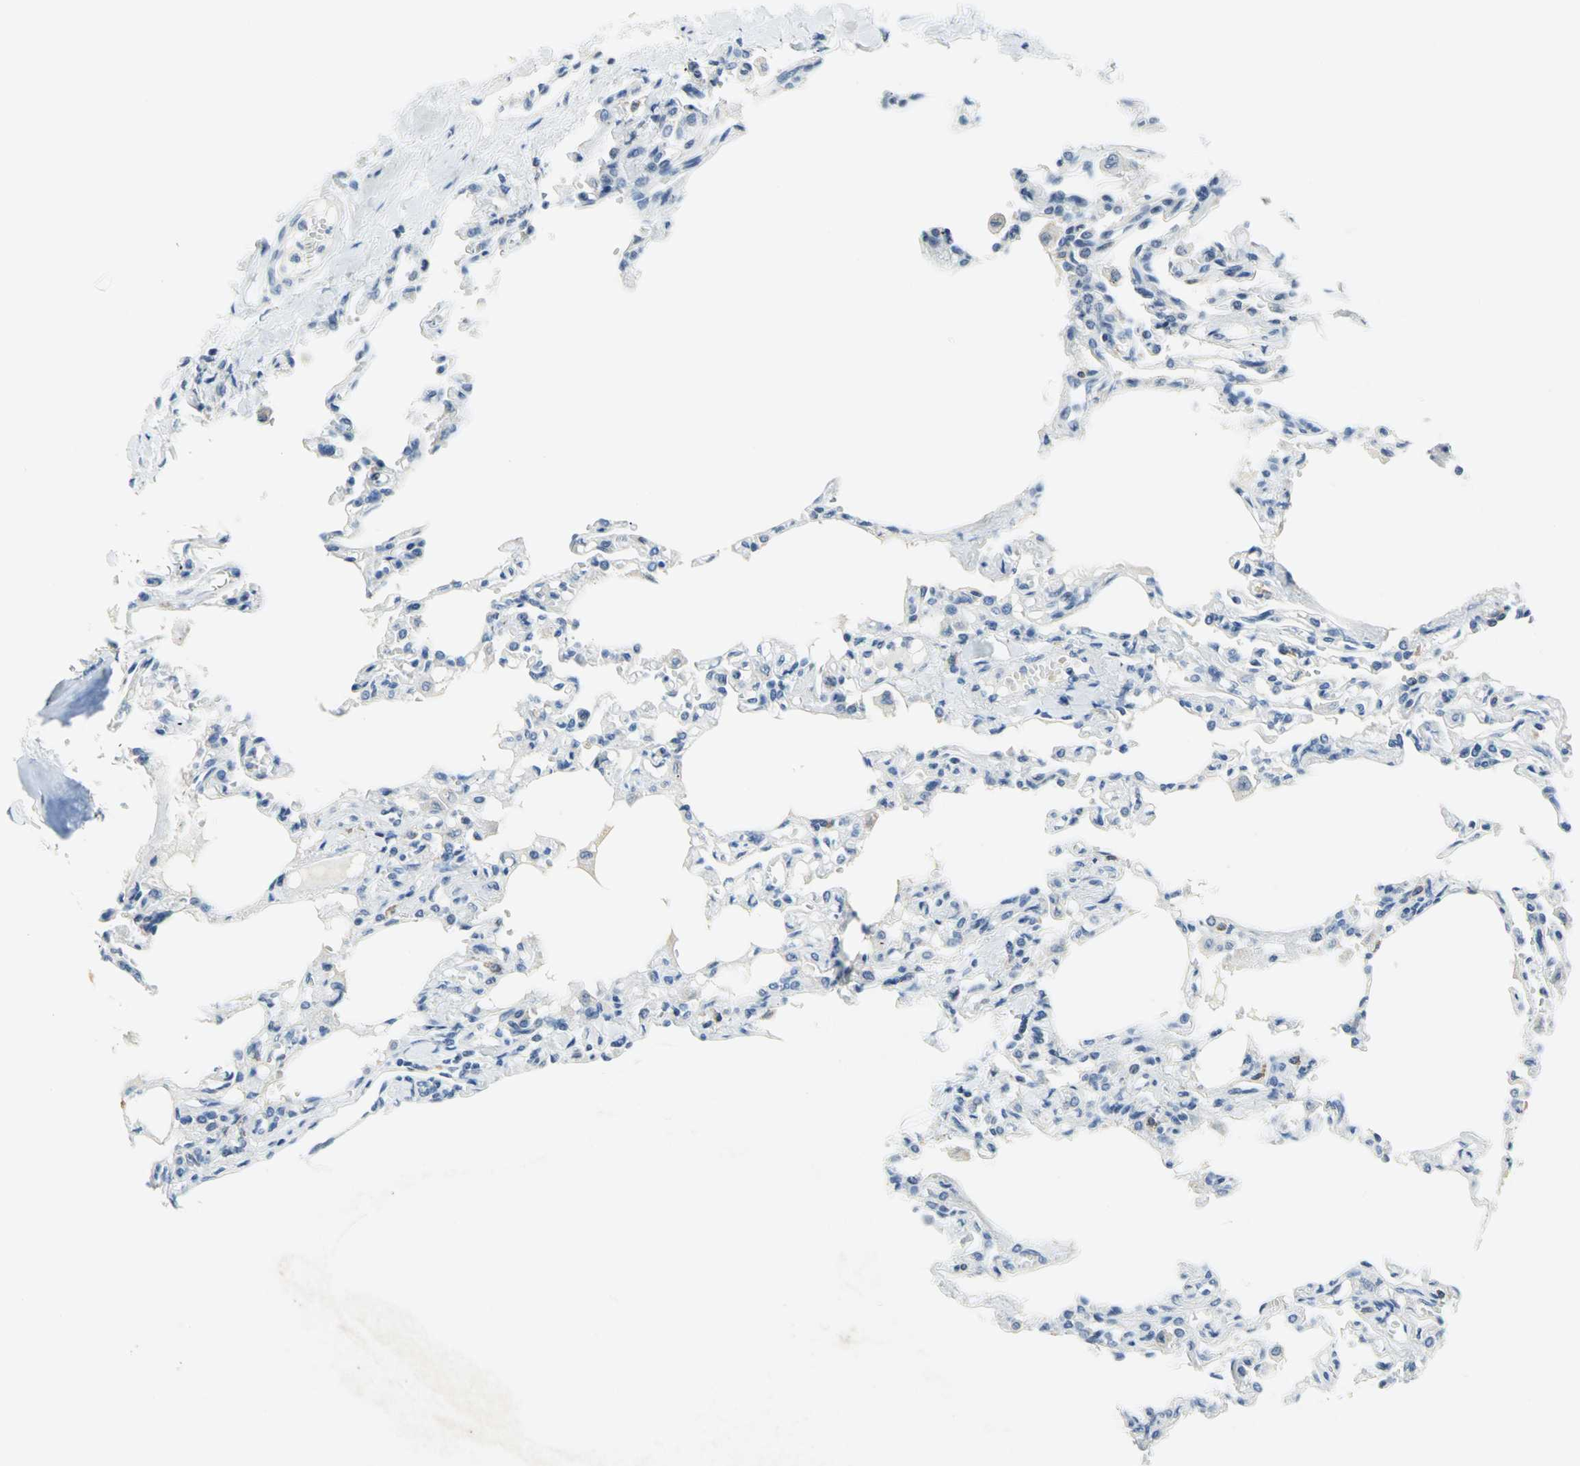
{"staining": {"intensity": "negative", "quantity": "none", "location": "none"}, "tissue": "lung", "cell_type": "Alveolar cells", "image_type": "normal", "snomed": [{"axis": "morphology", "description": "Normal tissue, NOS"}, {"axis": "topography", "description": "Lung"}], "caption": "The image exhibits no staining of alveolar cells in benign lung. The staining is performed using DAB brown chromogen with nuclei counter-stained in using hematoxylin.", "gene": "RAD17", "patient": {"sex": "male", "age": 21}}